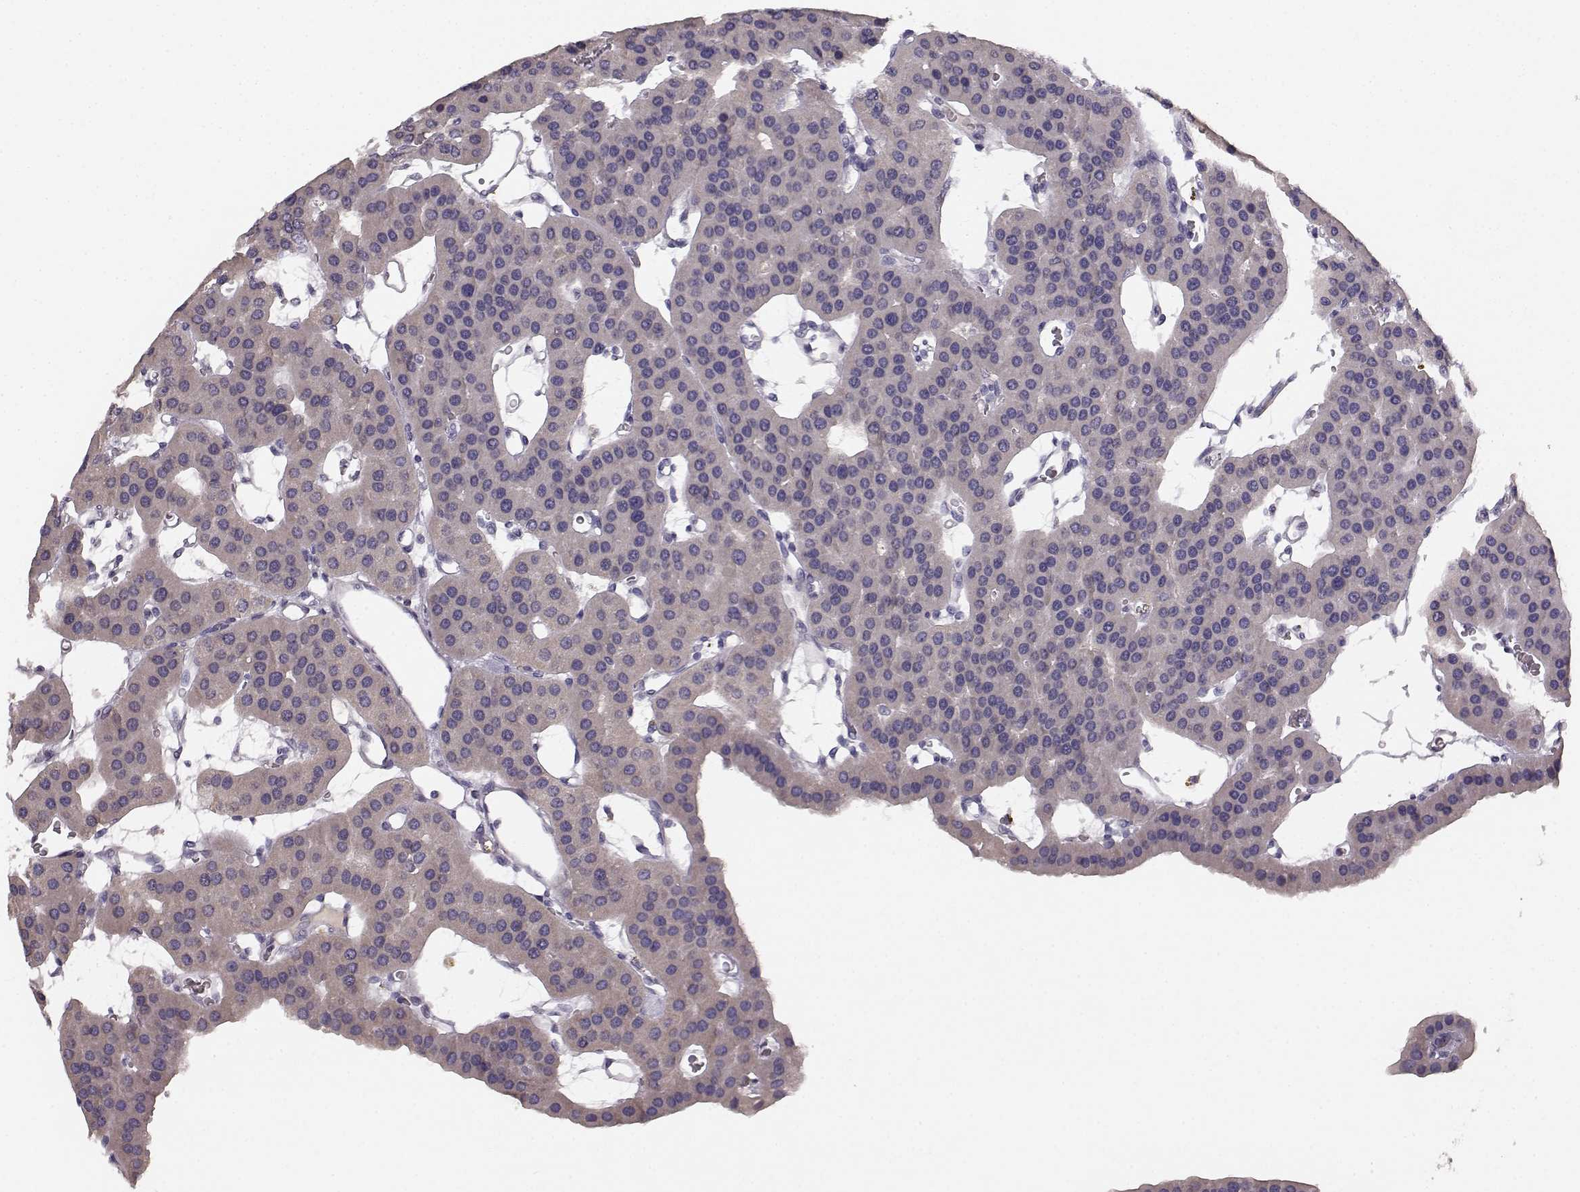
{"staining": {"intensity": "negative", "quantity": "none", "location": "none"}, "tissue": "parathyroid gland", "cell_type": "Glandular cells", "image_type": "normal", "snomed": [{"axis": "morphology", "description": "Normal tissue, NOS"}, {"axis": "morphology", "description": "Adenoma, NOS"}, {"axis": "topography", "description": "Parathyroid gland"}], "caption": "DAB (3,3'-diaminobenzidine) immunohistochemical staining of normal parathyroid gland demonstrates no significant positivity in glandular cells. (Immunohistochemistry, brightfield microscopy, high magnification).", "gene": "BFSP2", "patient": {"sex": "female", "age": 86}}